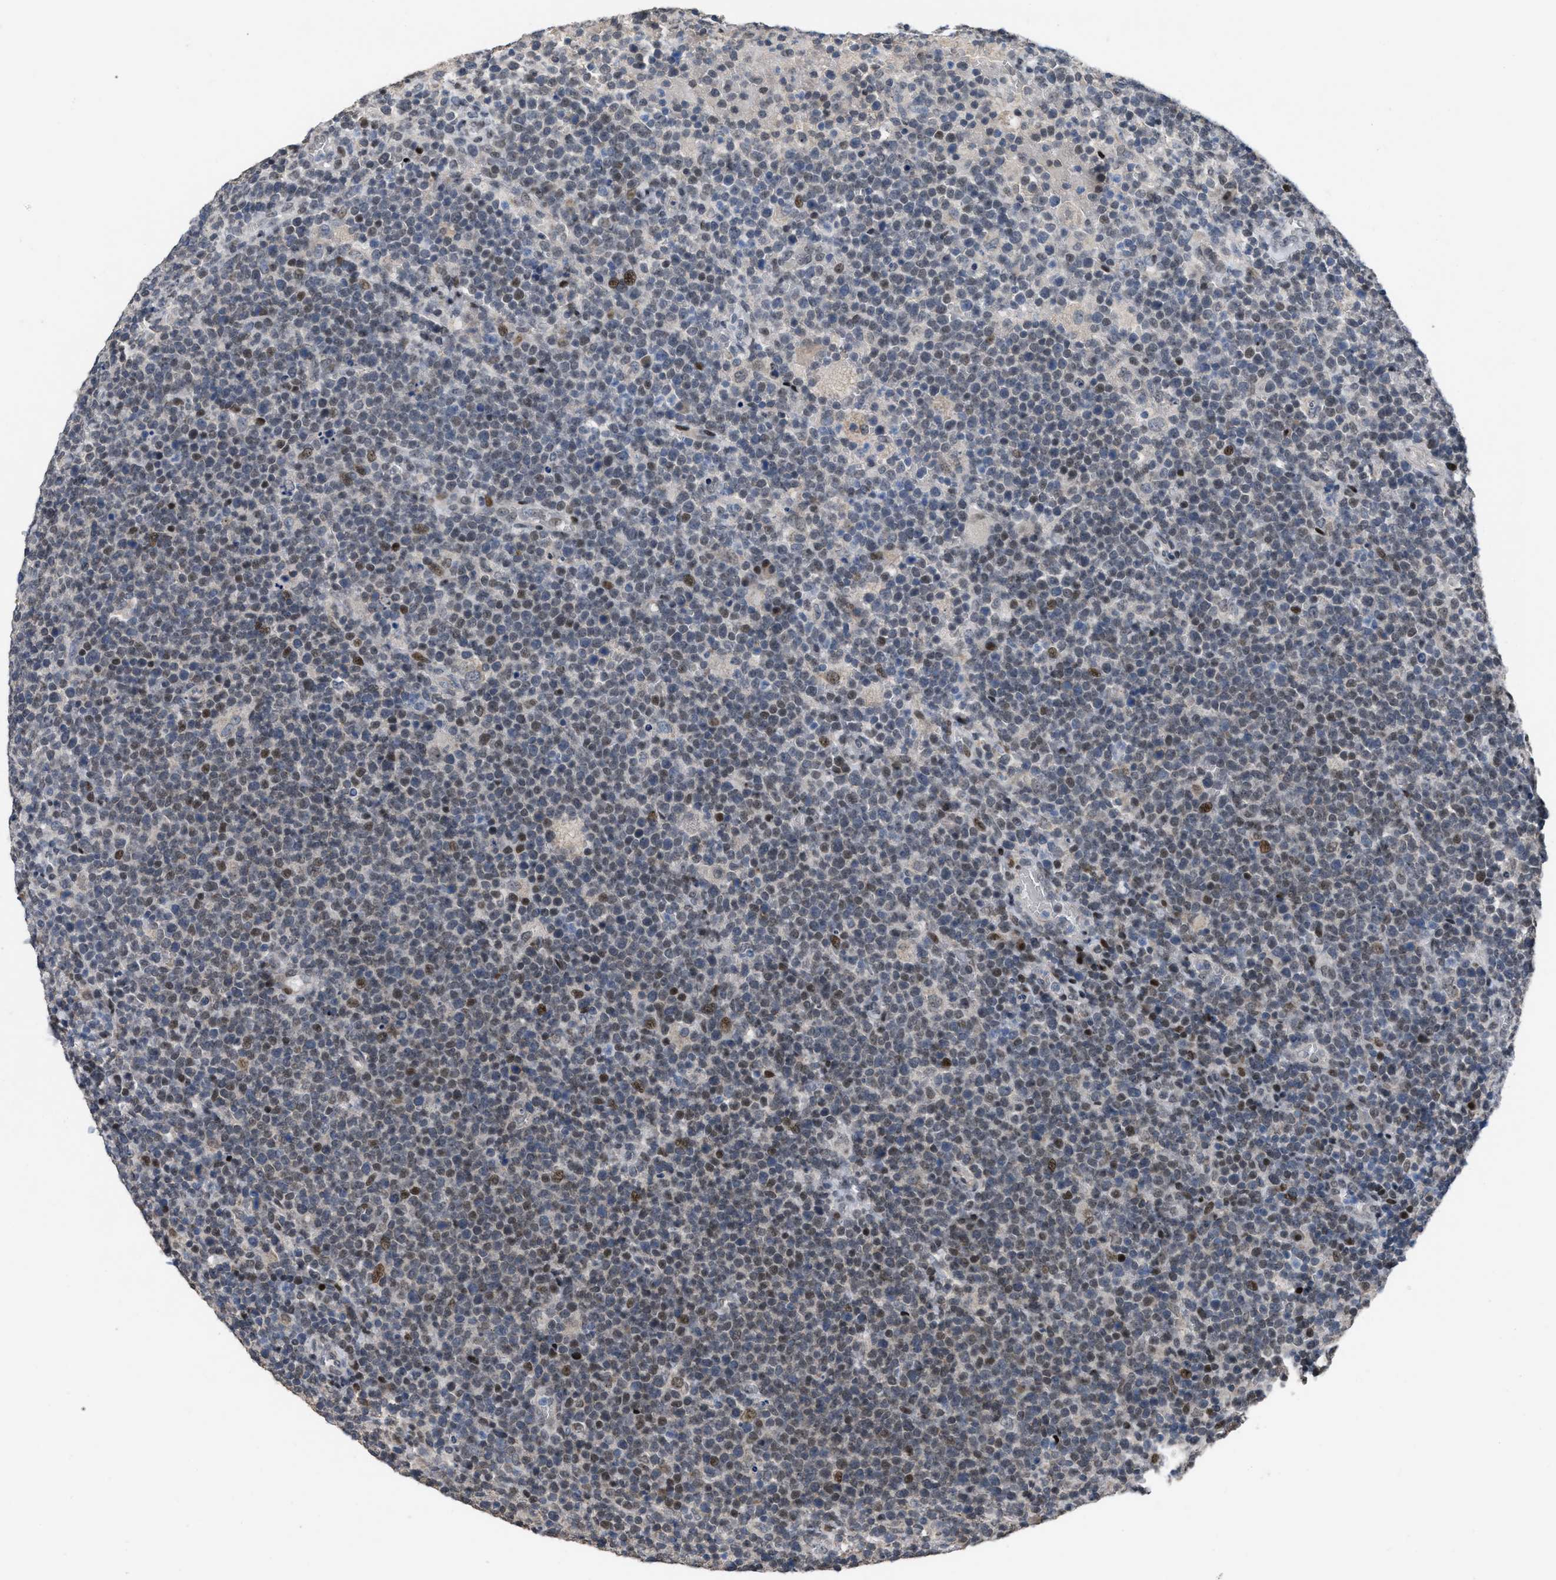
{"staining": {"intensity": "weak", "quantity": "25%-75%", "location": "nuclear"}, "tissue": "lymphoma", "cell_type": "Tumor cells", "image_type": "cancer", "snomed": [{"axis": "morphology", "description": "Malignant lymphoma, non-Hodgkin's type, High grade"}, {"axis": "topography", "description": "Lymph node"}], "caption": "The immunohistochemical stain shows weak nuclear positivity in tumor cells of lymphoma tissue.", "gene": "SETDB1", "patient": {"sex": "male", "age": 61}}